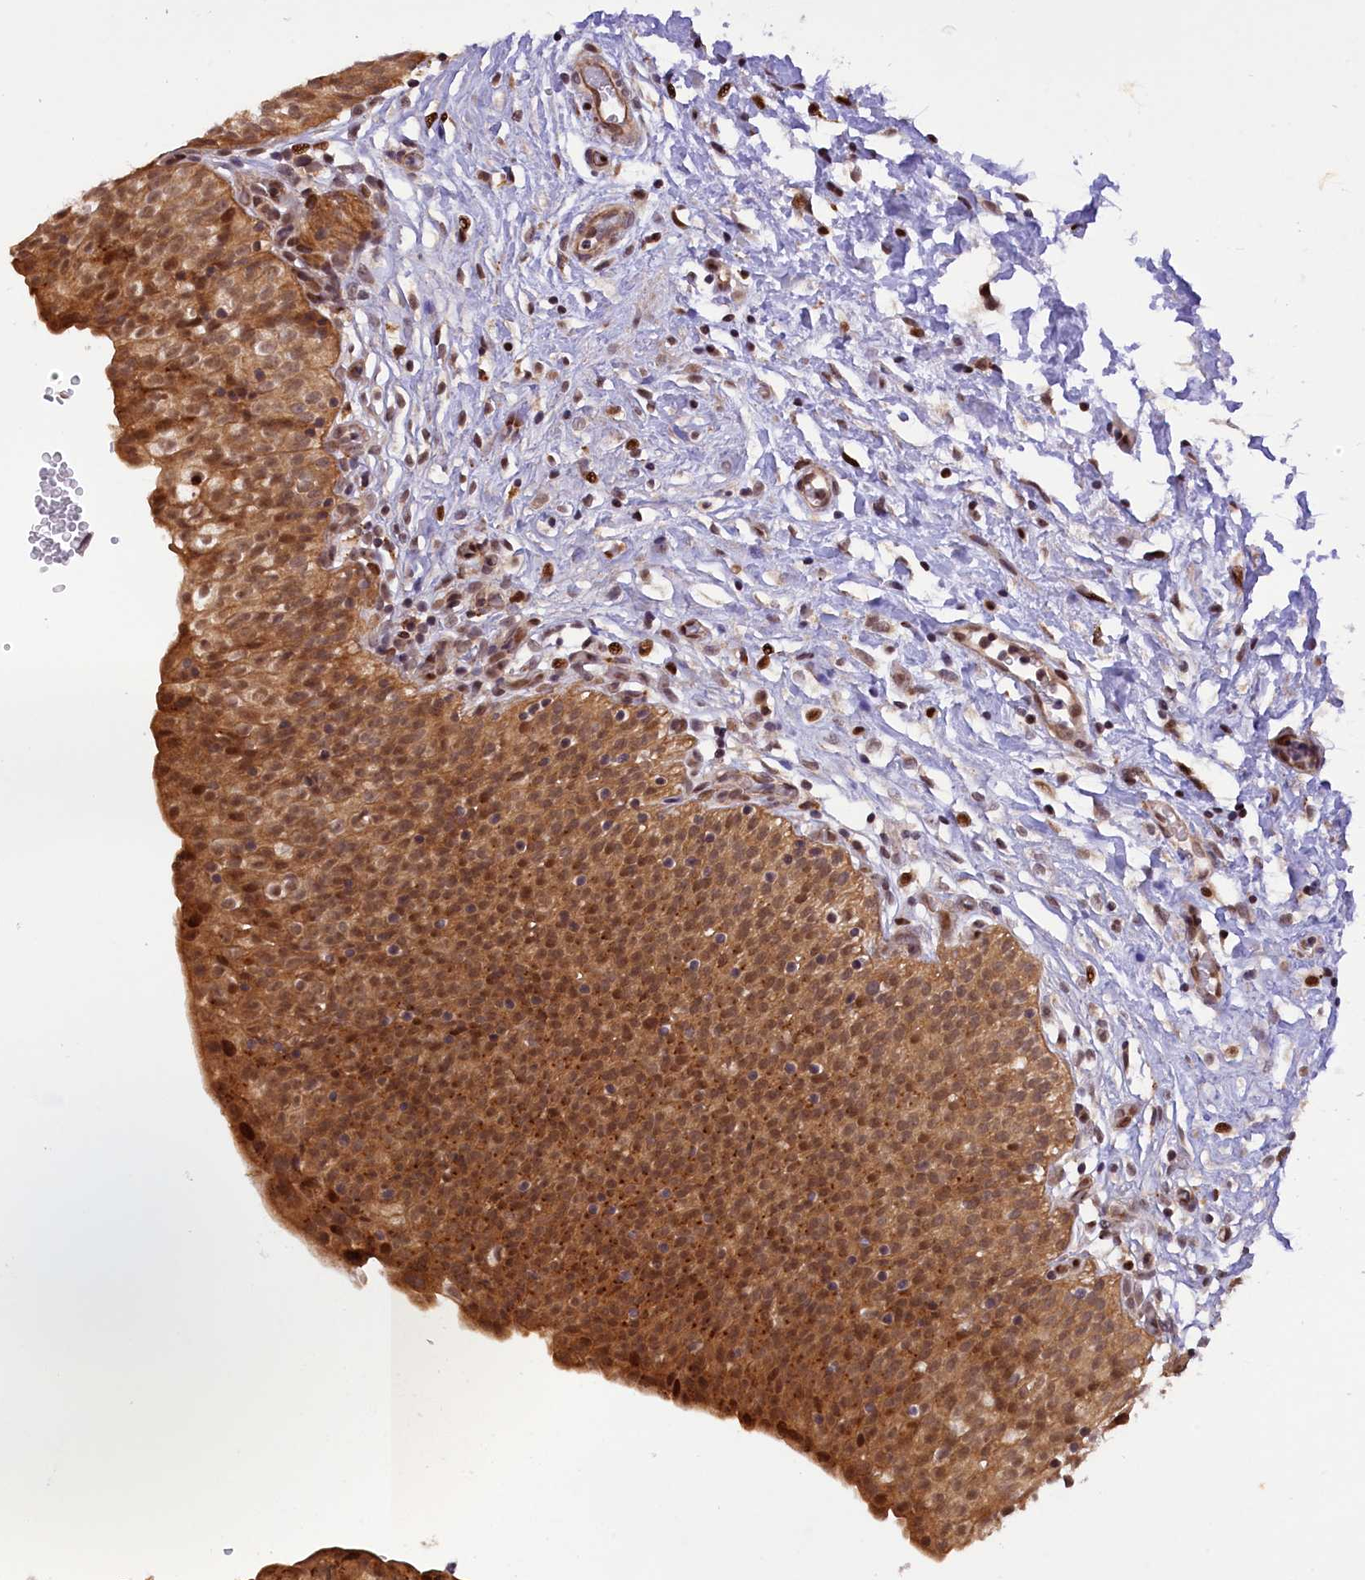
{"staining": {"intensity": "strong", "quantity": ">75%", "location": "cytoplasmic/membranous,nuclear"}, "tissue": "urinary bladder", "cell_type": "Urothelial cells", "image_type": "normal", "snomed": [{"axis": "morphology", "description": "Normal tissue, NOS"}, {"axis": "topography", "description": "Urinary bladder"}], "caption": "The image exhibits staining of unremarkable urinary bladder, revealing strong cytoplasmic/membranous,nuclear protein staining (brown color) within urothelial cells.", "gene": "SAMD4A", "patient": {"sex": "male", "age": 55}}